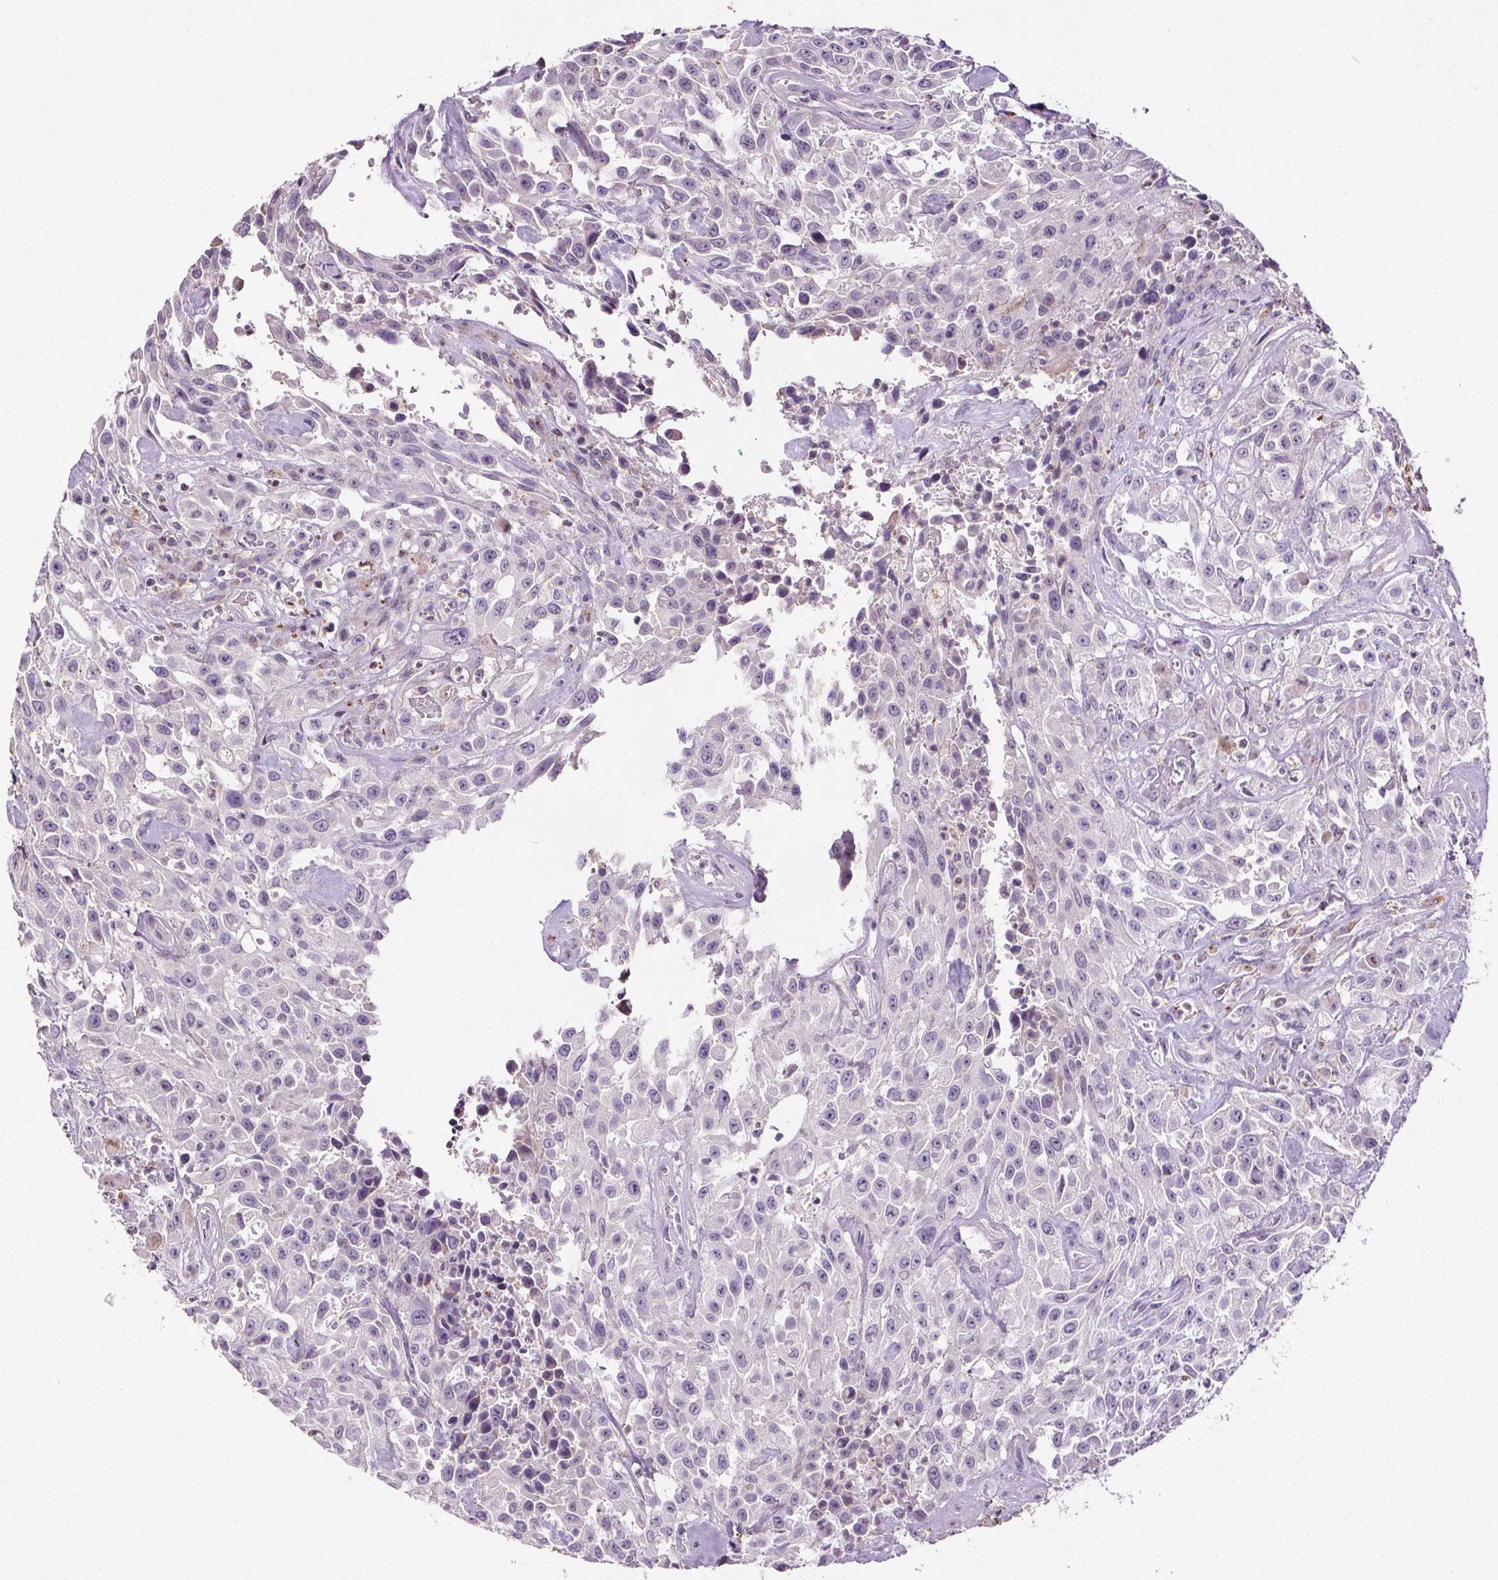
{"staining": {"intensity": "negative", "quantity": "none", "location": "none"}, "tissue": "urothelial cancer", "cell_type": "Tumor cells", "image_type": "cancer", "snomed": [{"axis": "morphology", "description": "Urothelial carcinoma, High grade"}, {"axis": "topography", "description": "Urinary bladder"}], "caption": "This is an IHC histopathology image of human high-grade urothelial carcinoma. There is no expression in tumor cells.", "gene": "C19orf84", "patient": {"sex": "male", "age": 79}}